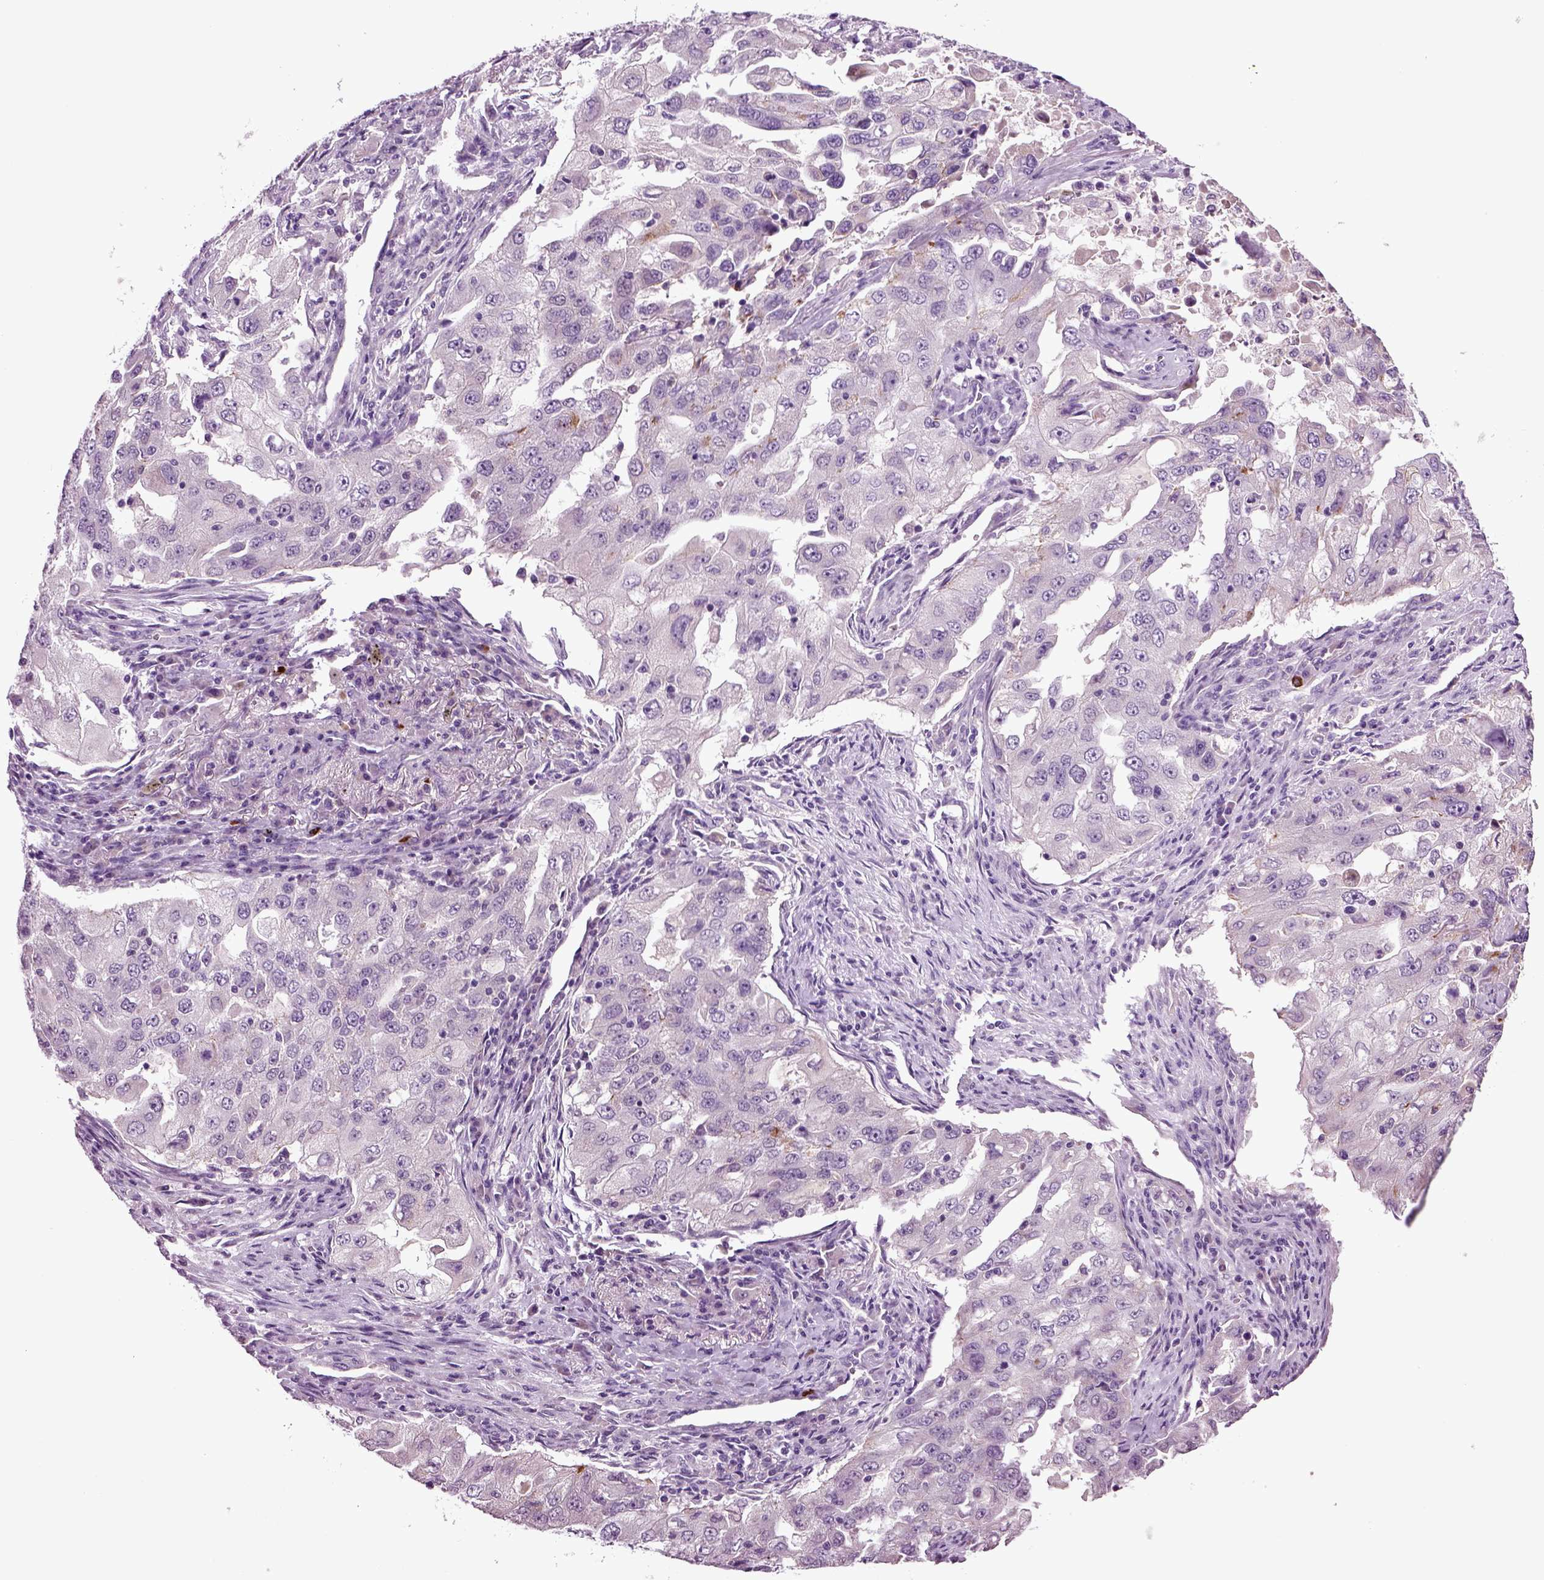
{"staining": {"intensity": "negative", "quantity": "none", "location": "none"}, "tissue": "lung cancer", "cell_type": "Tumor cells", "image_type": "cancer", "snomed": [{"axis": "morphology", "description": "Adenocarcinoma, NOS"}, {"axis": "topography", "description": "Lung"}], "caption": "Immunohistochemistry of human lung cancer (adenocarcinoma) displays no expression in tumor cells.", "gene": "FGF11", "patient": {"sex": "female", "age": 61}}